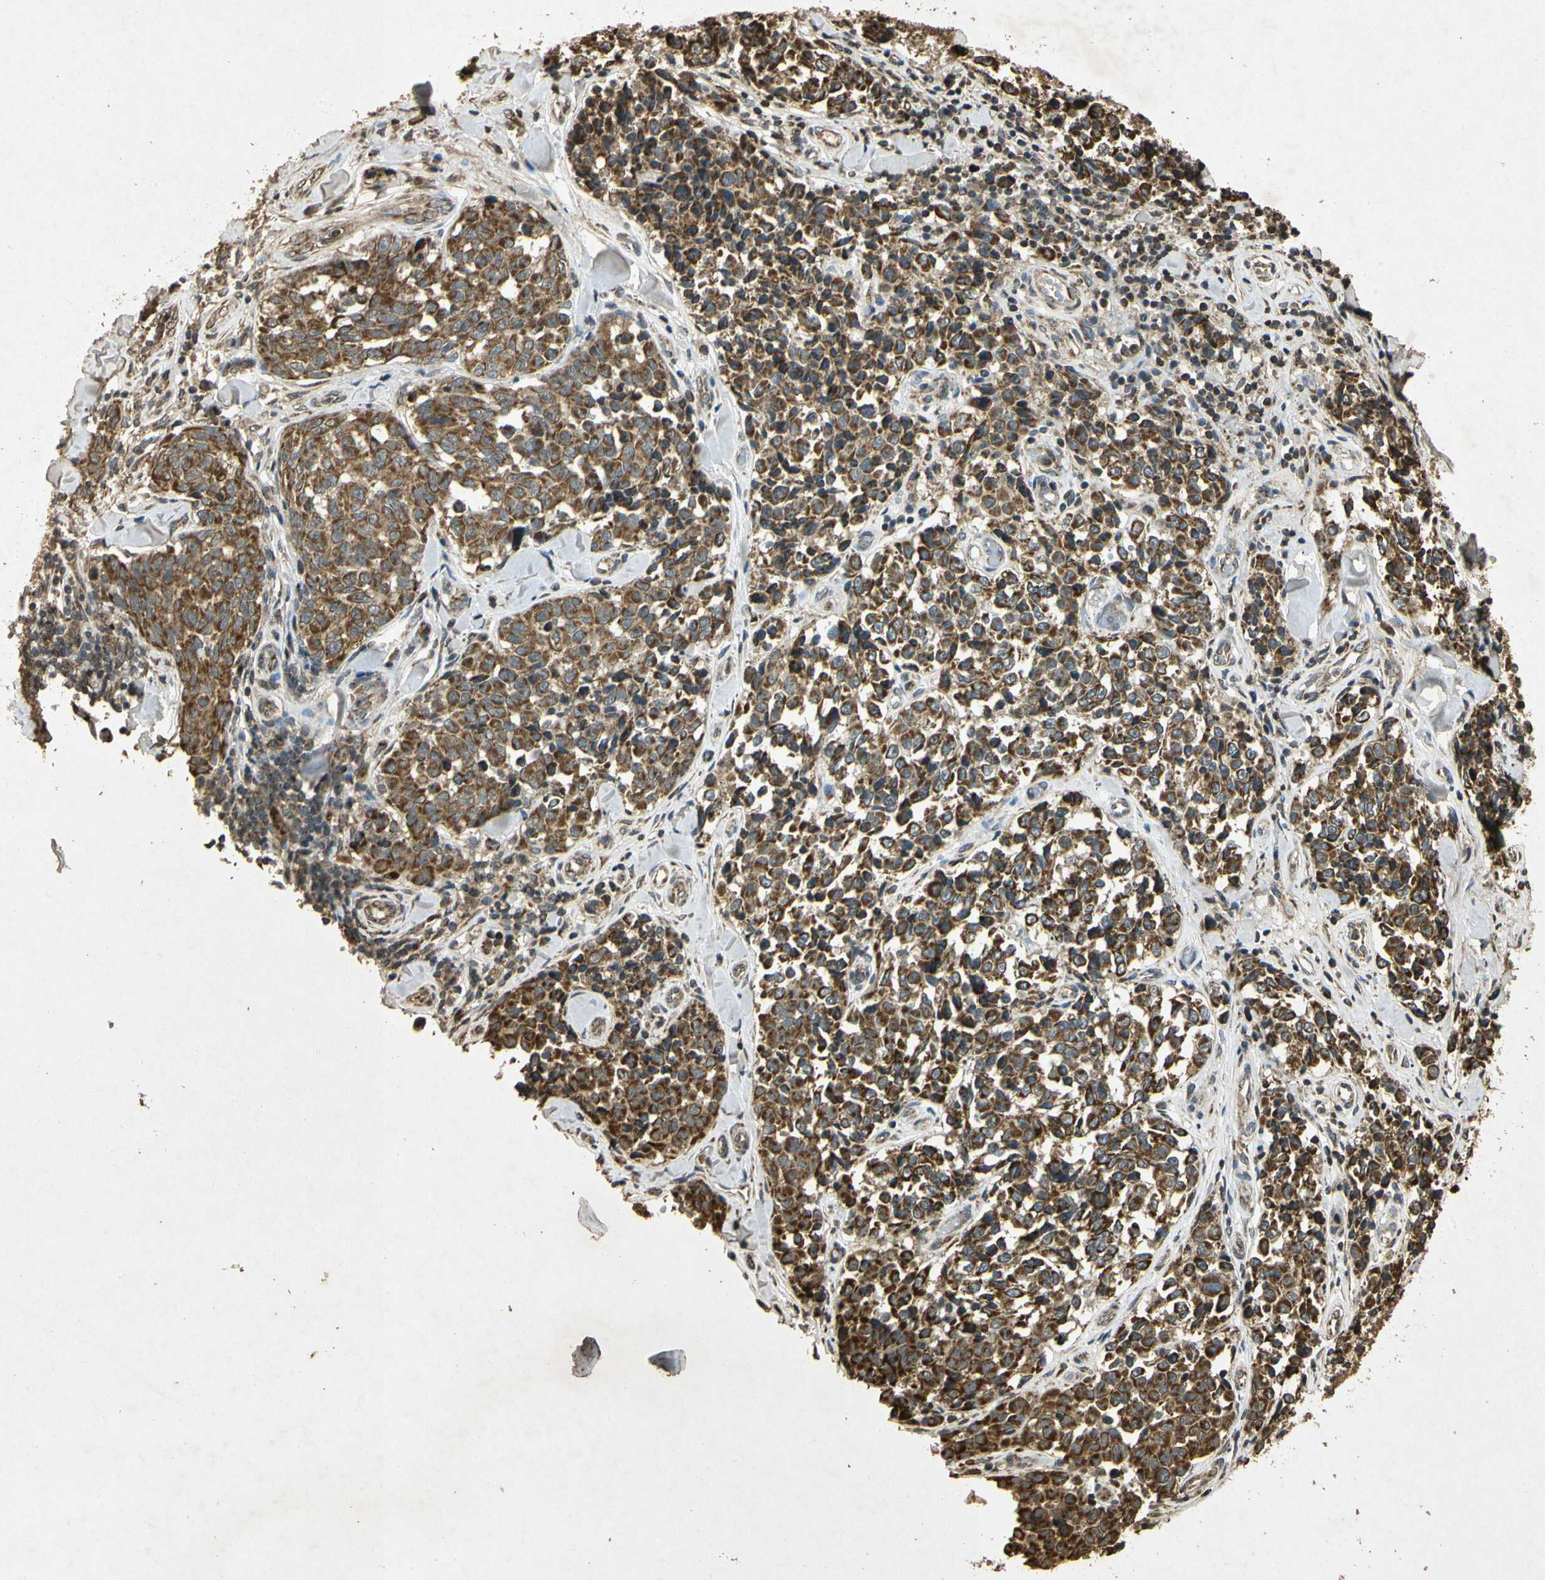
{"staining": {"intensity": "moderate", "quantity": ">75%", "location": "cytoplasmic/membranous"}, "tissue": "melanoma", "cell_type": "Tumor cells", "image_type": "cancer", "snomed": [{"axis": "morphology", "description": "Malignant melanoma, NOS"}, {"axis": "topography", "description": "Skin"}], "caption": "This is an image of immunohistochemistry (IHC) staining of malignant melanoma, which shows moderate positivity in the cytoplasmic/membranous of tumor cells.", "gene": "PRDX3", "patient": {"sex": "female", "age": 64}}